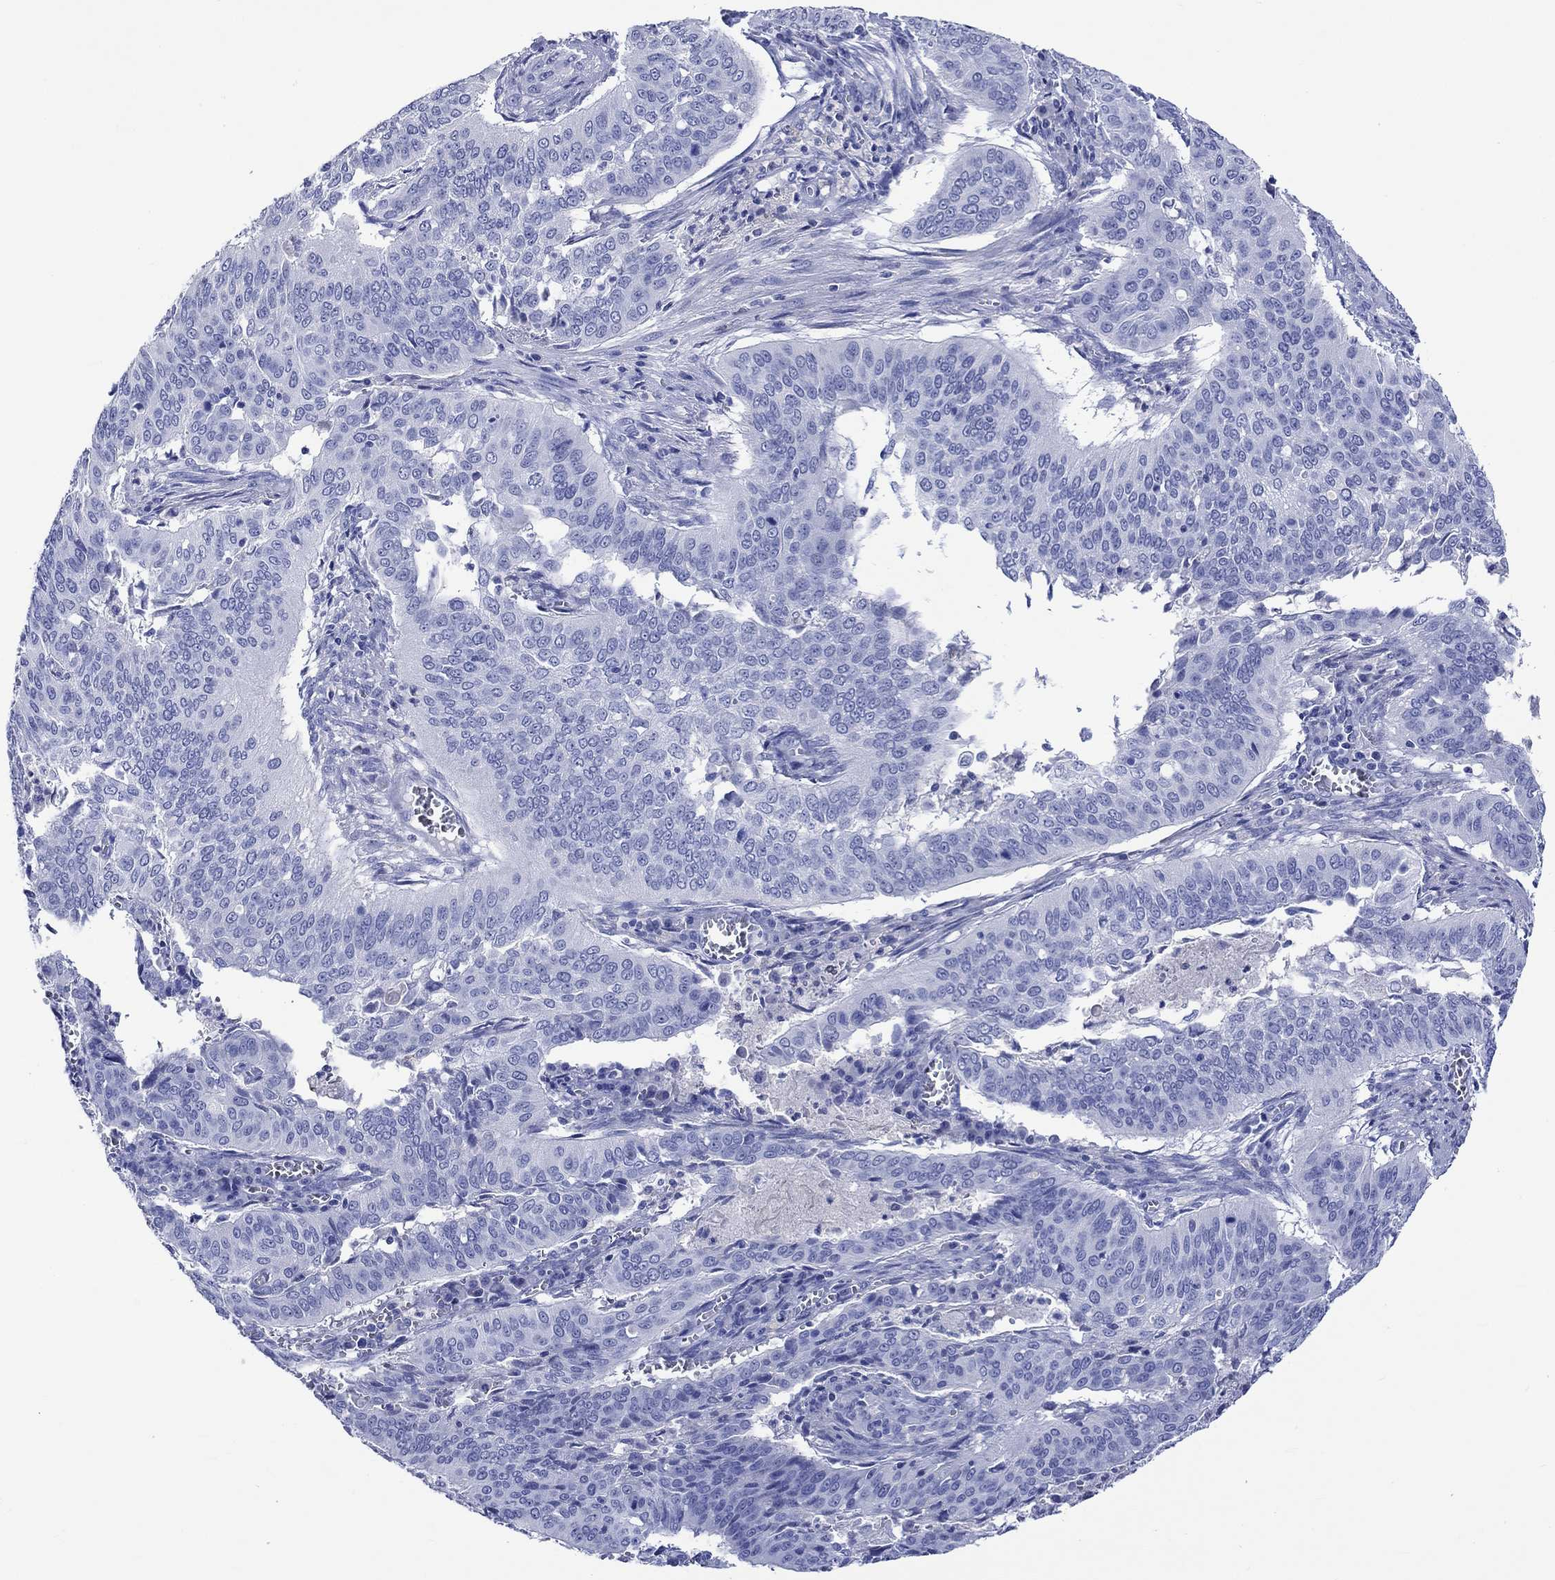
{"staining": {"intensity": "negative", "quantity": "none", "location": "none"}, "tissue": "cervical cancer", "cell_type": "Tumor cells", "image_type": "cancer", "snomed": [{"axis": "morphology", "description": "Squamous cell carcinoma, NOS"}, {"axis": "topography", "description": "Cervix"}], "caption": "The IHC image has no significant staining in tumor cells of cervical cancer (squamous cell carcinoma) tissue. (DAB immunohistochemistry (IHC) with hematoxylin counter stain).", "gene": "KLHL35", "patient": {"sex": "female", "age": 39}}